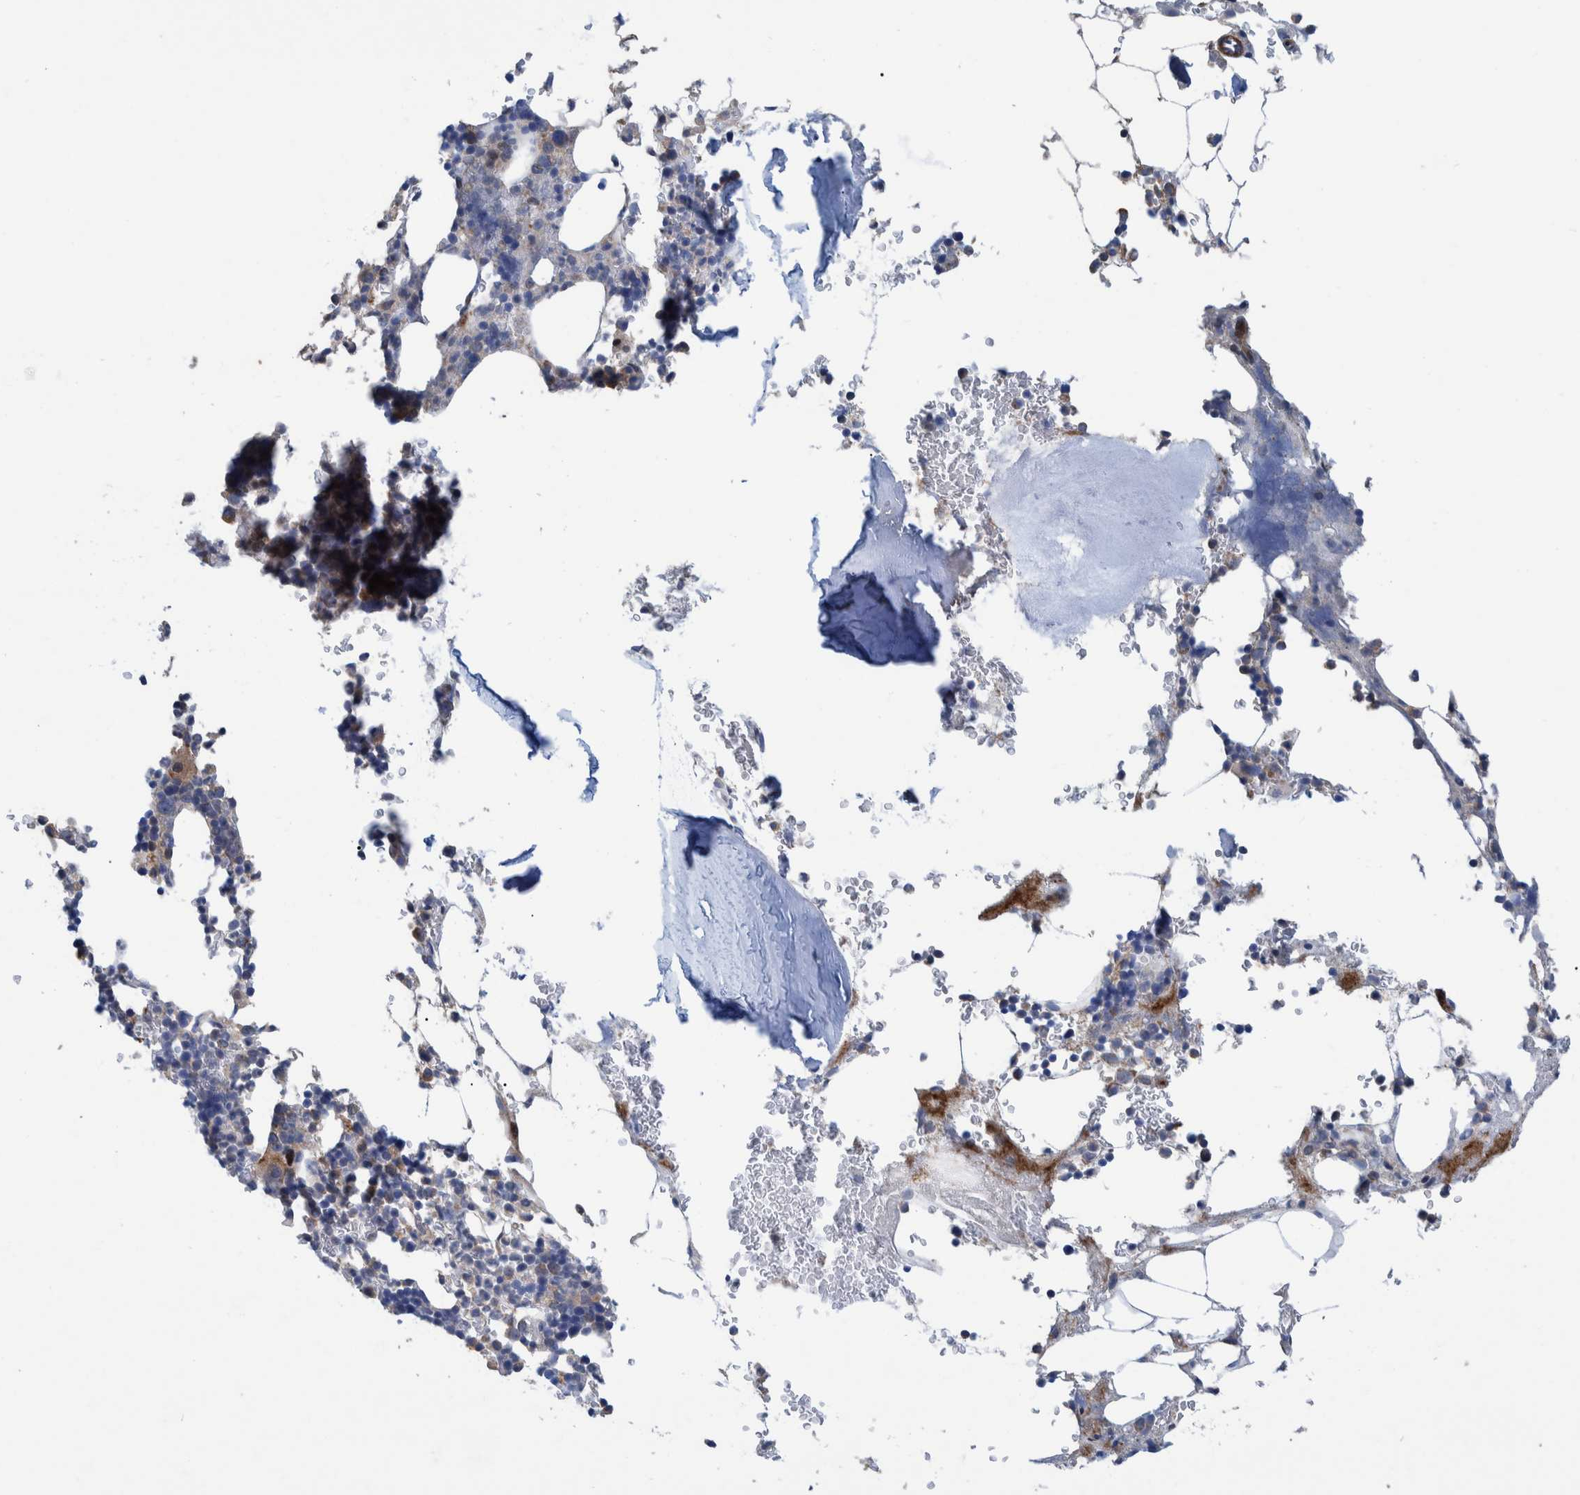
{"staining": {"intensity": "moderate", "quantity": "<25%", "location": "cytoplasmic/membranous"}, "tissue": "bone marrow", "cell_type": "Hematopoietic cells", "image_type": "normal", "snomed": [{"axis": "morphology", "description": "Normal tissue, NOS"}, {"axis": "topography", "description": "Bone marrow"}], "caption": "Protein positivity by immunohistochemistry exhibits moderate cytoplasmic/membranous expression in about <25% of hematopoietic cells in normal bone marrow.", "gene": "MKS1", "patient": {"sex": "female", "age": 81}}